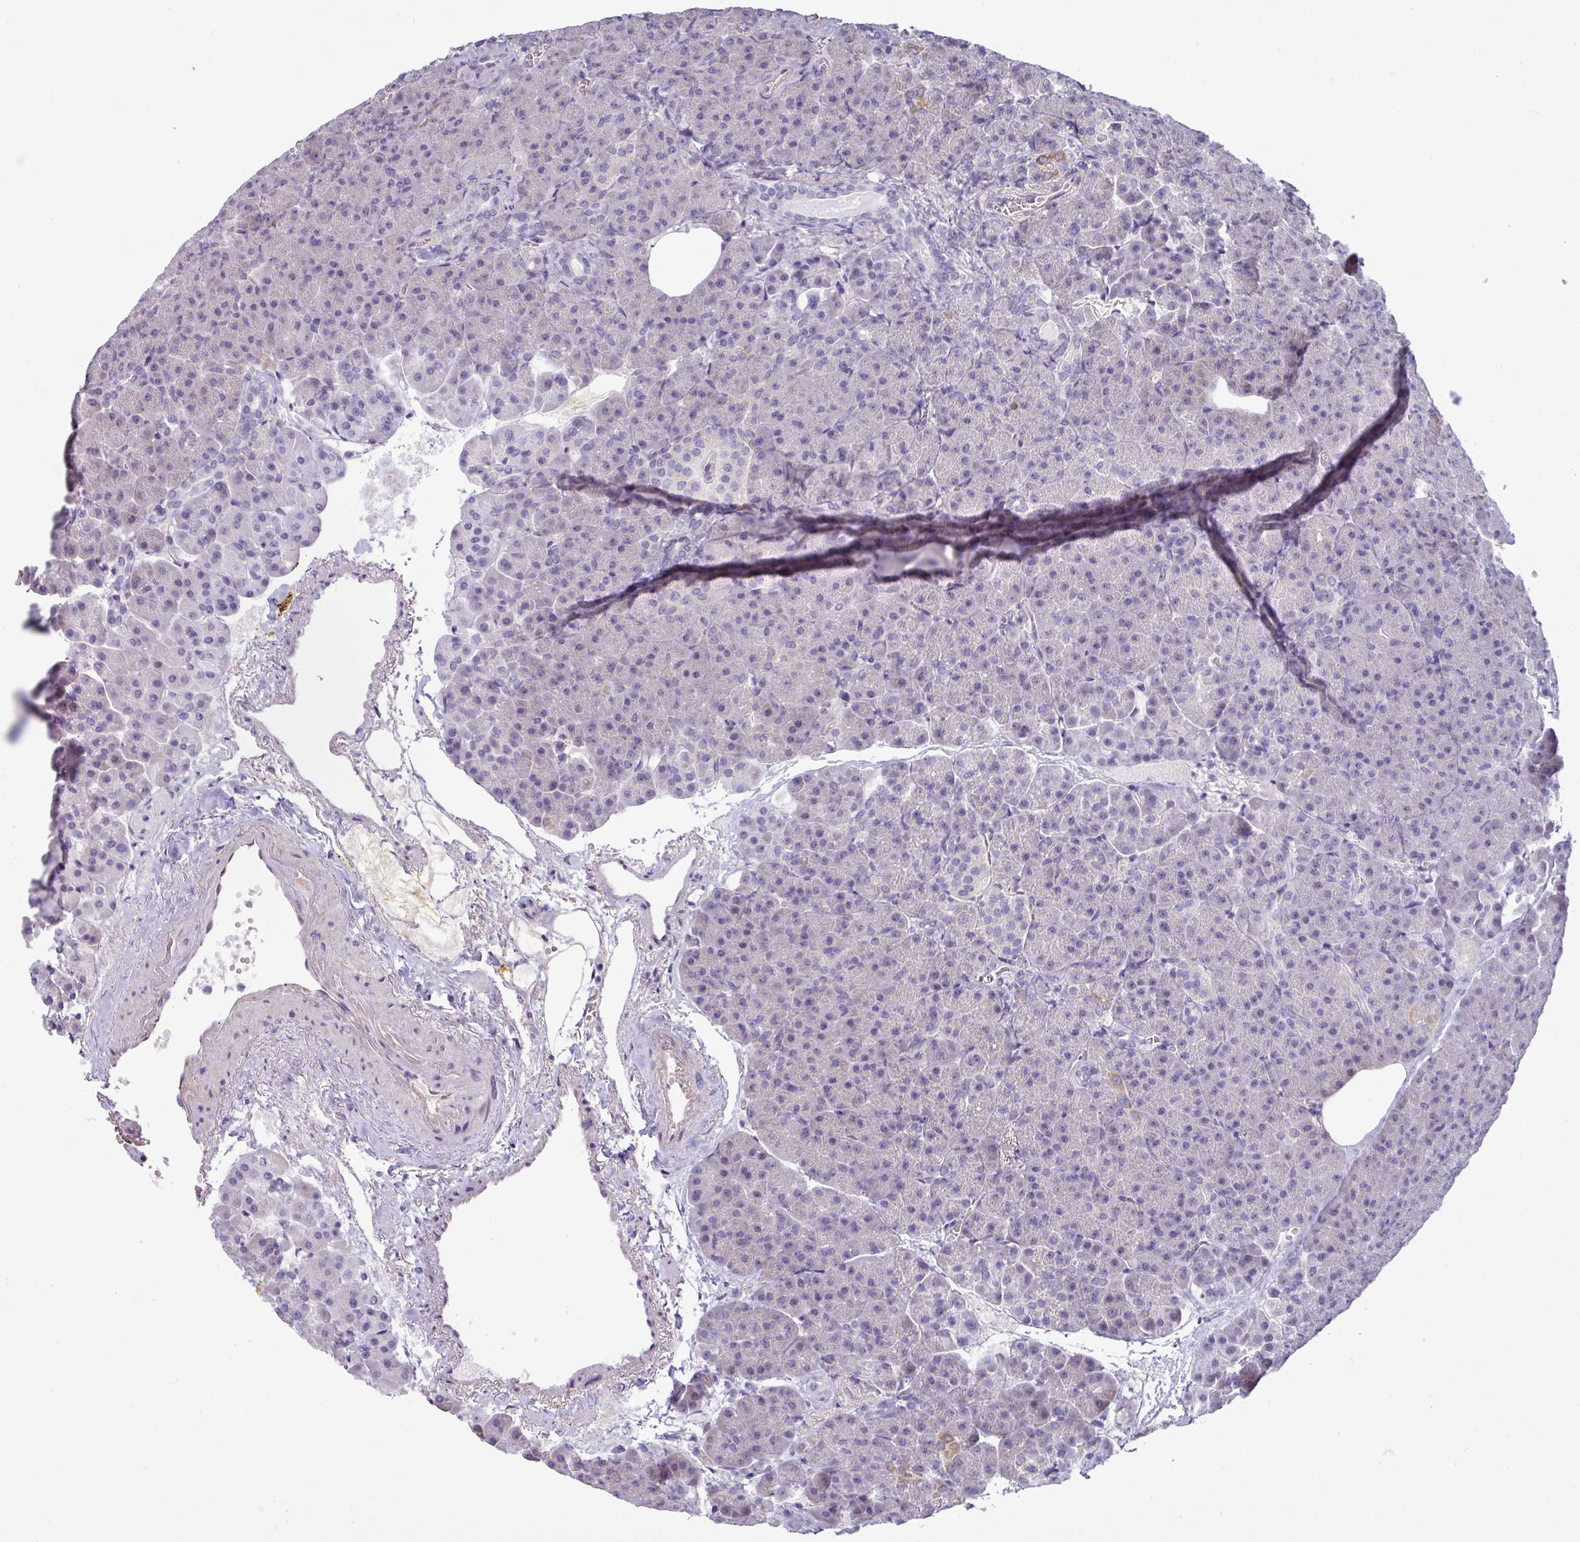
{"staining": {"intensity": "negative", "quantity": "none", "location": "none"}, "tissue": "pancreas", "cell_type": "Exocrine glandular cells", "image_type": "normal", "snomed": [{"axis": "morphology", "description": "Normal tissue, NOS"}, {"axis": "topography", "description": "Pancreas"}], "caption": "Pancreas stained for a protein using IHC demonstrates no positivity exocrine glandular cells.", "gene": "IRGC", "patient": {"sex": "female", "age": 74}}